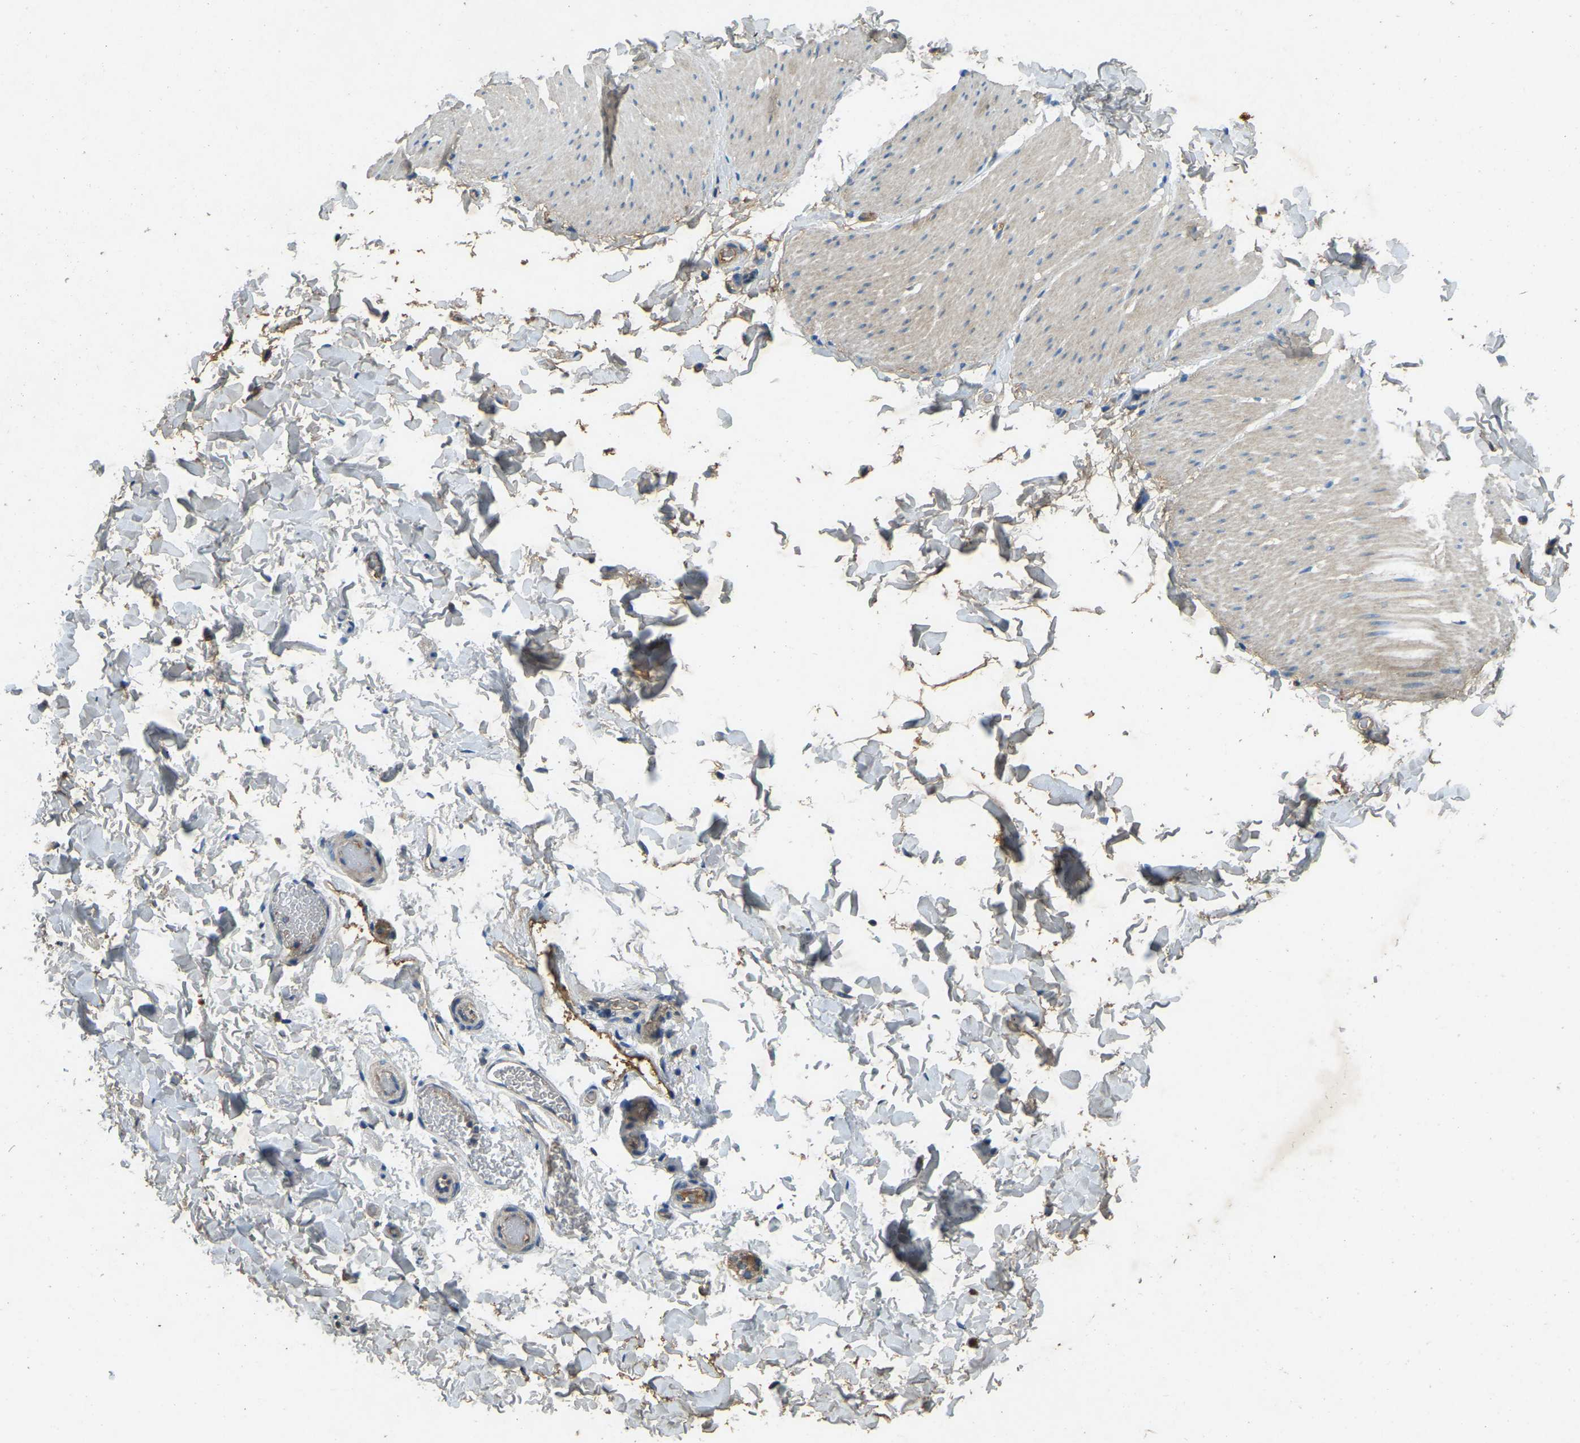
{"staining": {"intensity": "weak", "quantity": "<25%", "location": "cytoplasmic/membranous"}, "tissue": "smooth muscle", "cell_type": "Smooth muscle cells", "image_type": "normal", "snomed": [{"axis": "morphology", "description": "Normal tissue, NOS"}, {"axis": "topography", "description": "Smooth muscle"}, {"axis": "topography", "description": "Colon"}], "caption": "Smooth muscle was stained to show a protein in brown. There is no significant expression in smooth muscle cells. (Stains: DAB immunohistochemistry (IHC) with hematoxylin counter stain, Microscopy: brightfield microscopy at high magnification).", "gene": "ATP8B1", "patient": {"sex": "male", "age": 67}}